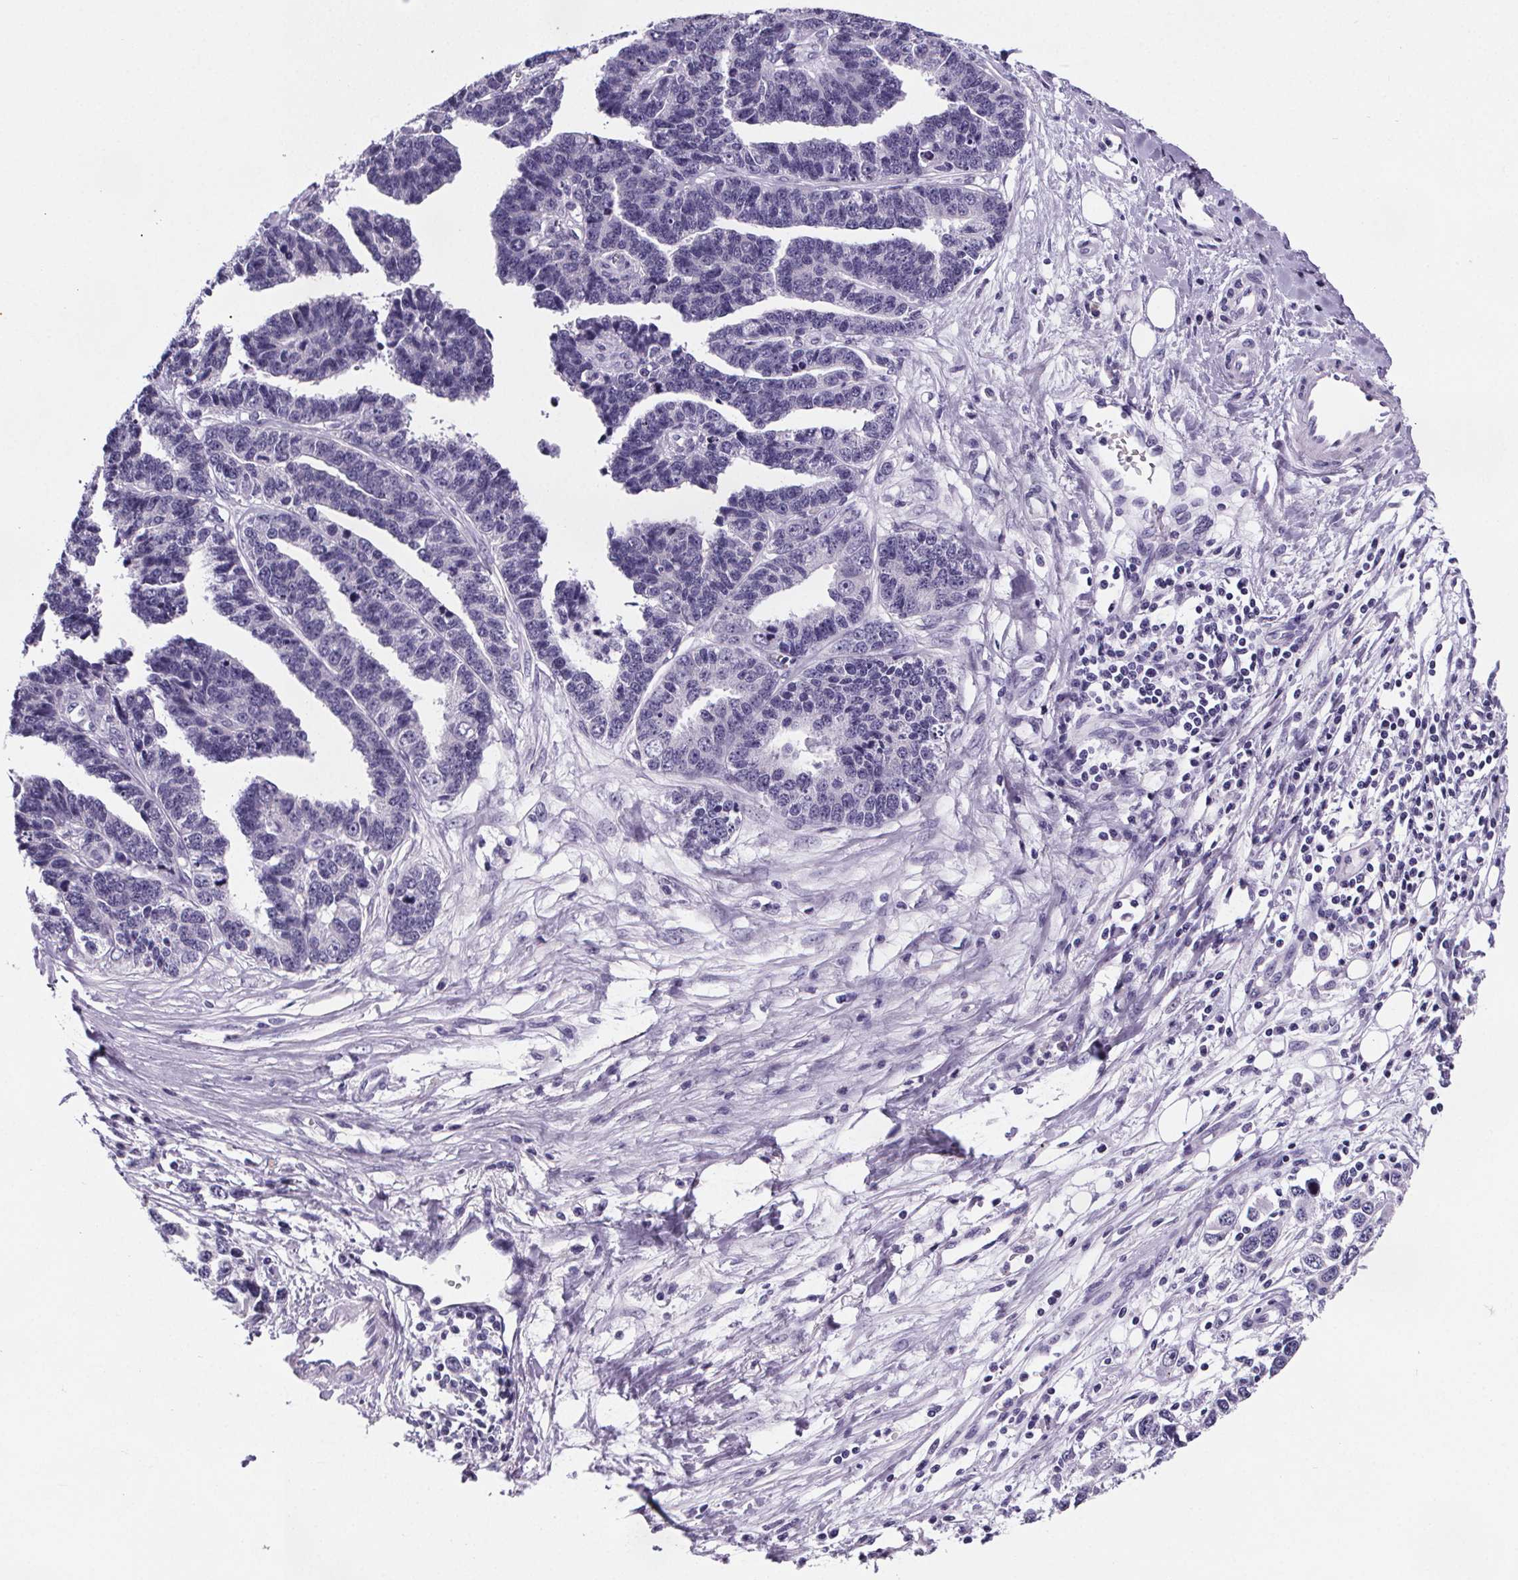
{"staining": {"intensity": "negative", "quantity": "none", "location": "none"}, "tissue": "ovarian cancer", "cell_type": "Tumor cells", "image_type": "cancer", "snomed": [{"axis": "morphology", "description": "Cystadenocarcinoma, serous, NOS"}, {"axis": "topography", "description": "Ovary"}], "caption": "A high-resolution micrograph shows immunohistochemistry staining of serous cystadenocarcinoma (ovarian), which reveals no significant positivity in tumor cells.", "gene": "CUBN", "patient": {"sex": "female", "age": 76}}